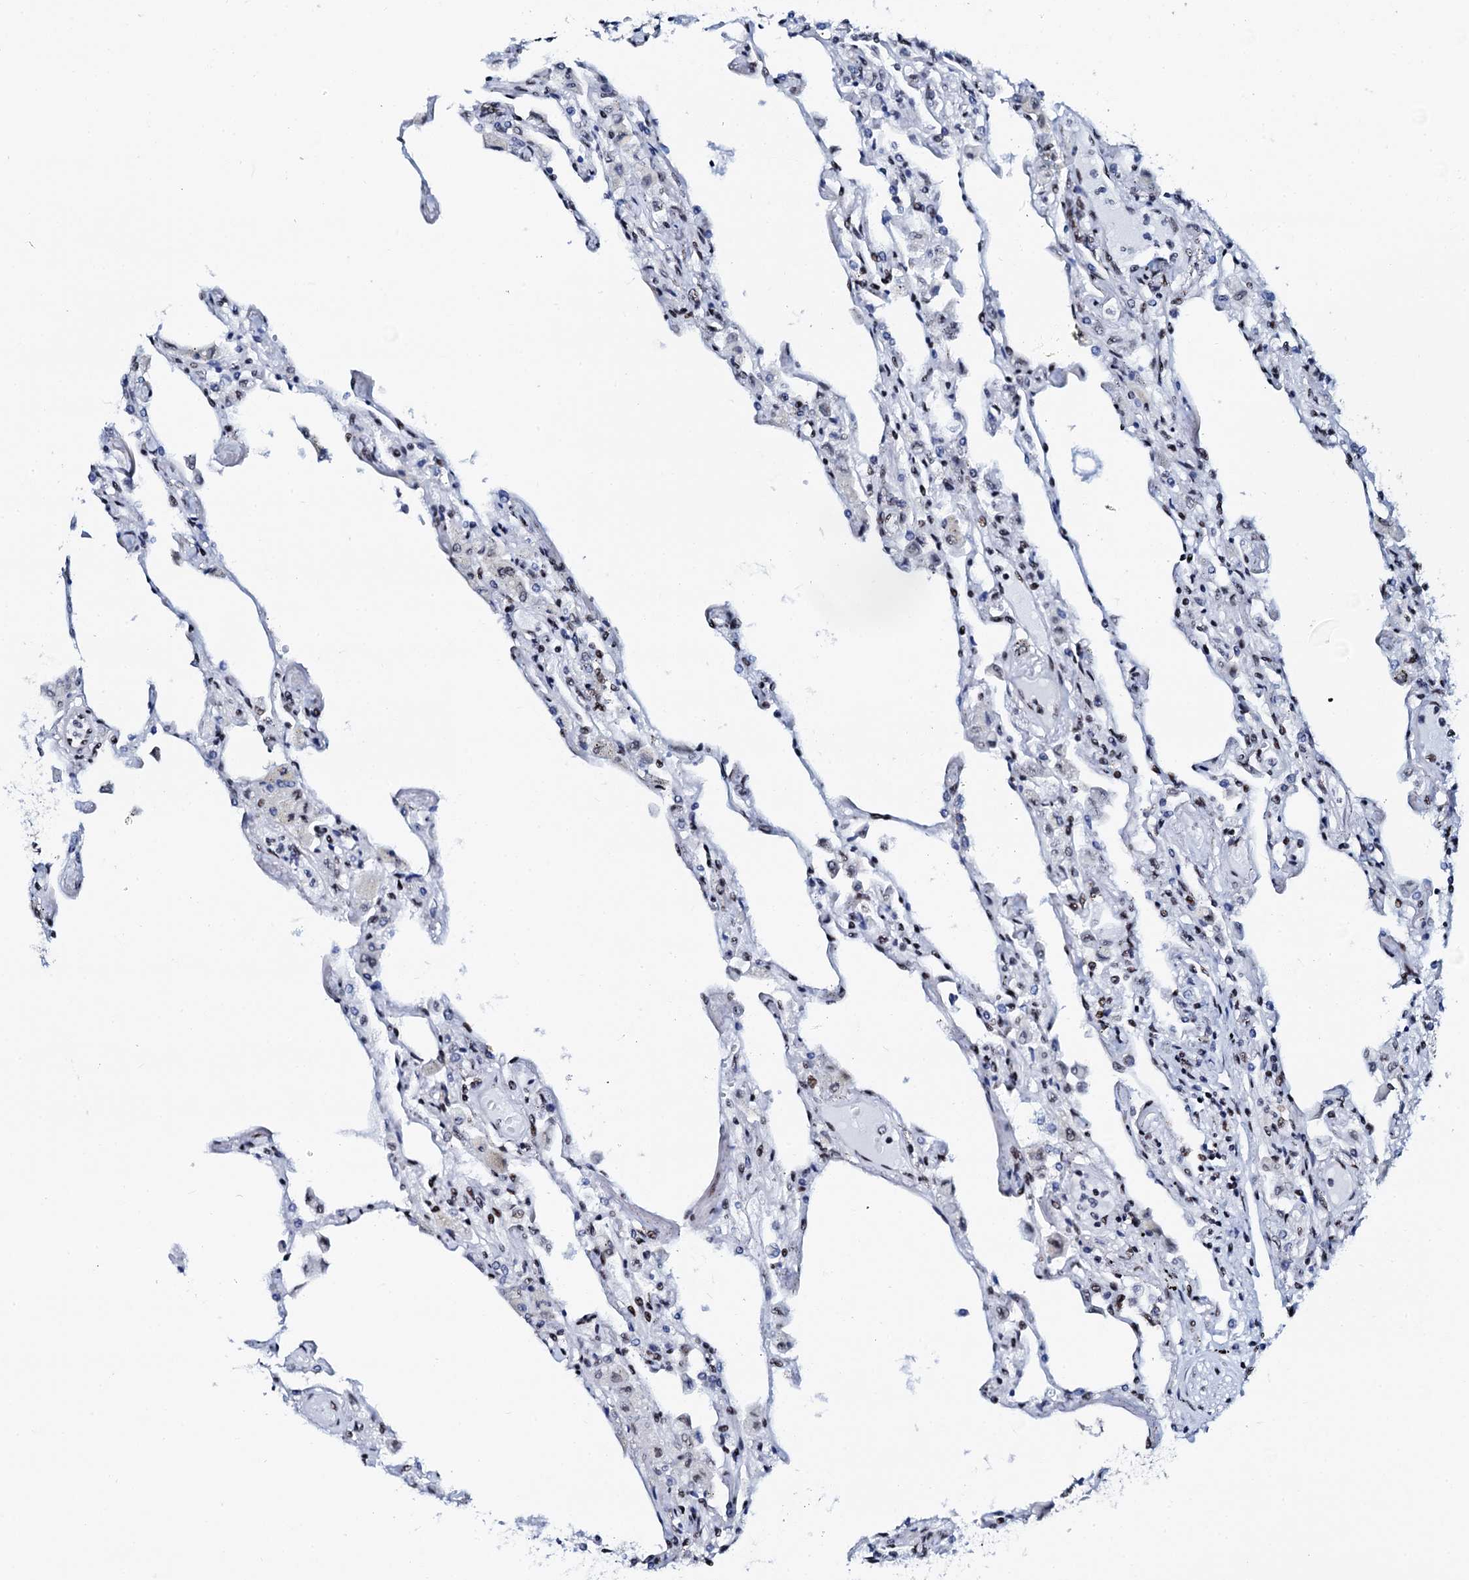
{"staining": {"intensity": "strong", "quantity": "<25%", "location": "nuclear"}, "tissue": "lung", "cell_type": "Alveolar cells", "image_type": "normal", "snomed": [{"axis": "morphology", "description": "Normal tissue, NOS"}, {"axis": "topography", "description": "Bronchus"}, {"axis": "topography", "description": "Lung"}], "caption": "Normal lung was stained to show a protein in brown. There is medium levels of strong nuclear staining in about <25% of alveolar cells.", "gene": "NKAPD1", "patient": {"sex": "female", "age": 49}}